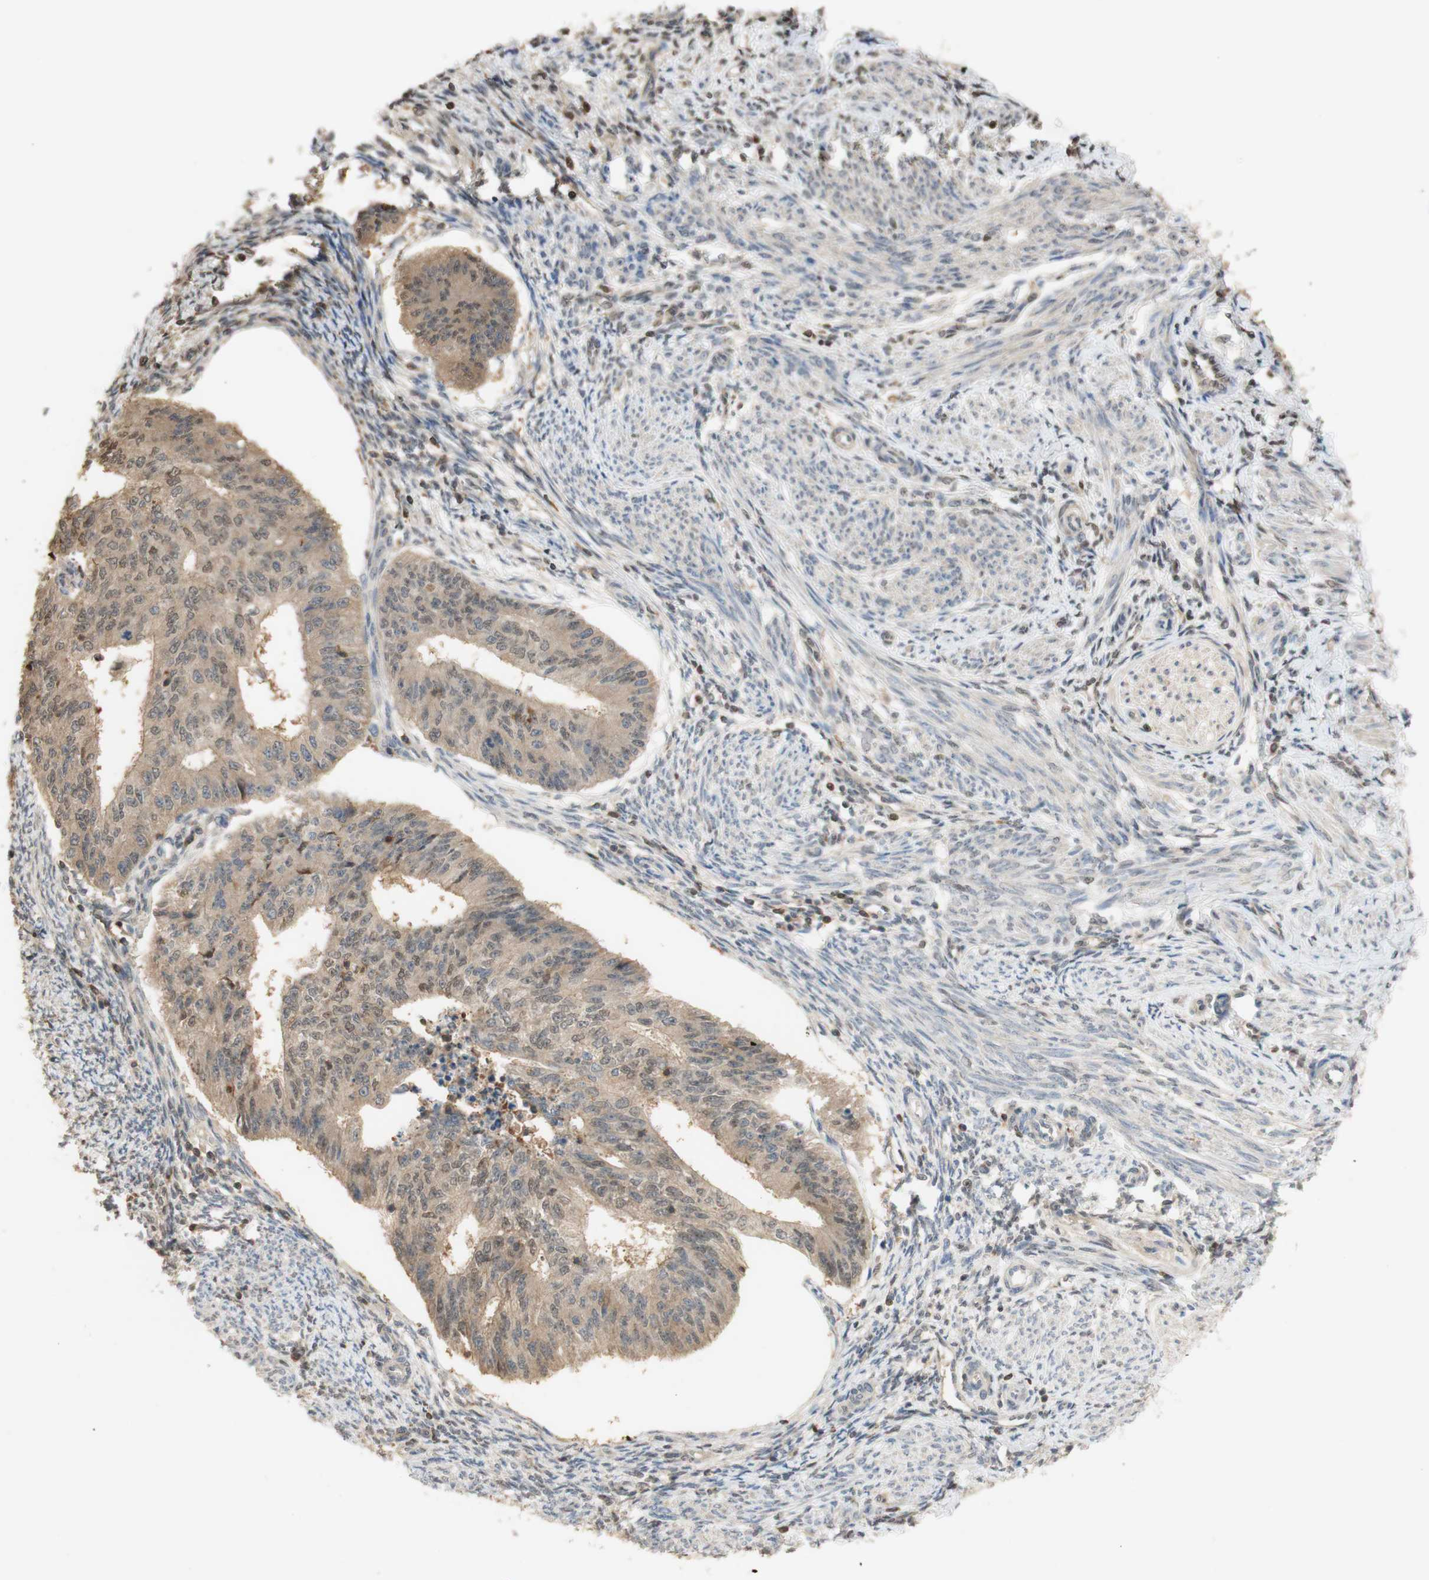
{"staining": {"intensity": "moderate", "quantity": ">75%", "location": "cytoplasmic/membranous,nuclear"}, "tissue": "endometrial cancer", "cell_type": "Tumor cells", "image_type": "cancer", "snomed": [{"axis": "morphology", "description": "Adenocarcinoma, NOS"}, {"axis": "topography", "description": "Endometrium"}], "caption": "Endometrial cancer (adenocarcinoma) stained with DAB (3,3'-diaminobenzidine) immunohistochemistry displays medium levels of moderate cytoplasmic/membranous and nuclear staining in about >75% of tumor cells.", "gene": "NAP1L4", "patient": {"sex": "female", "age": 32}}